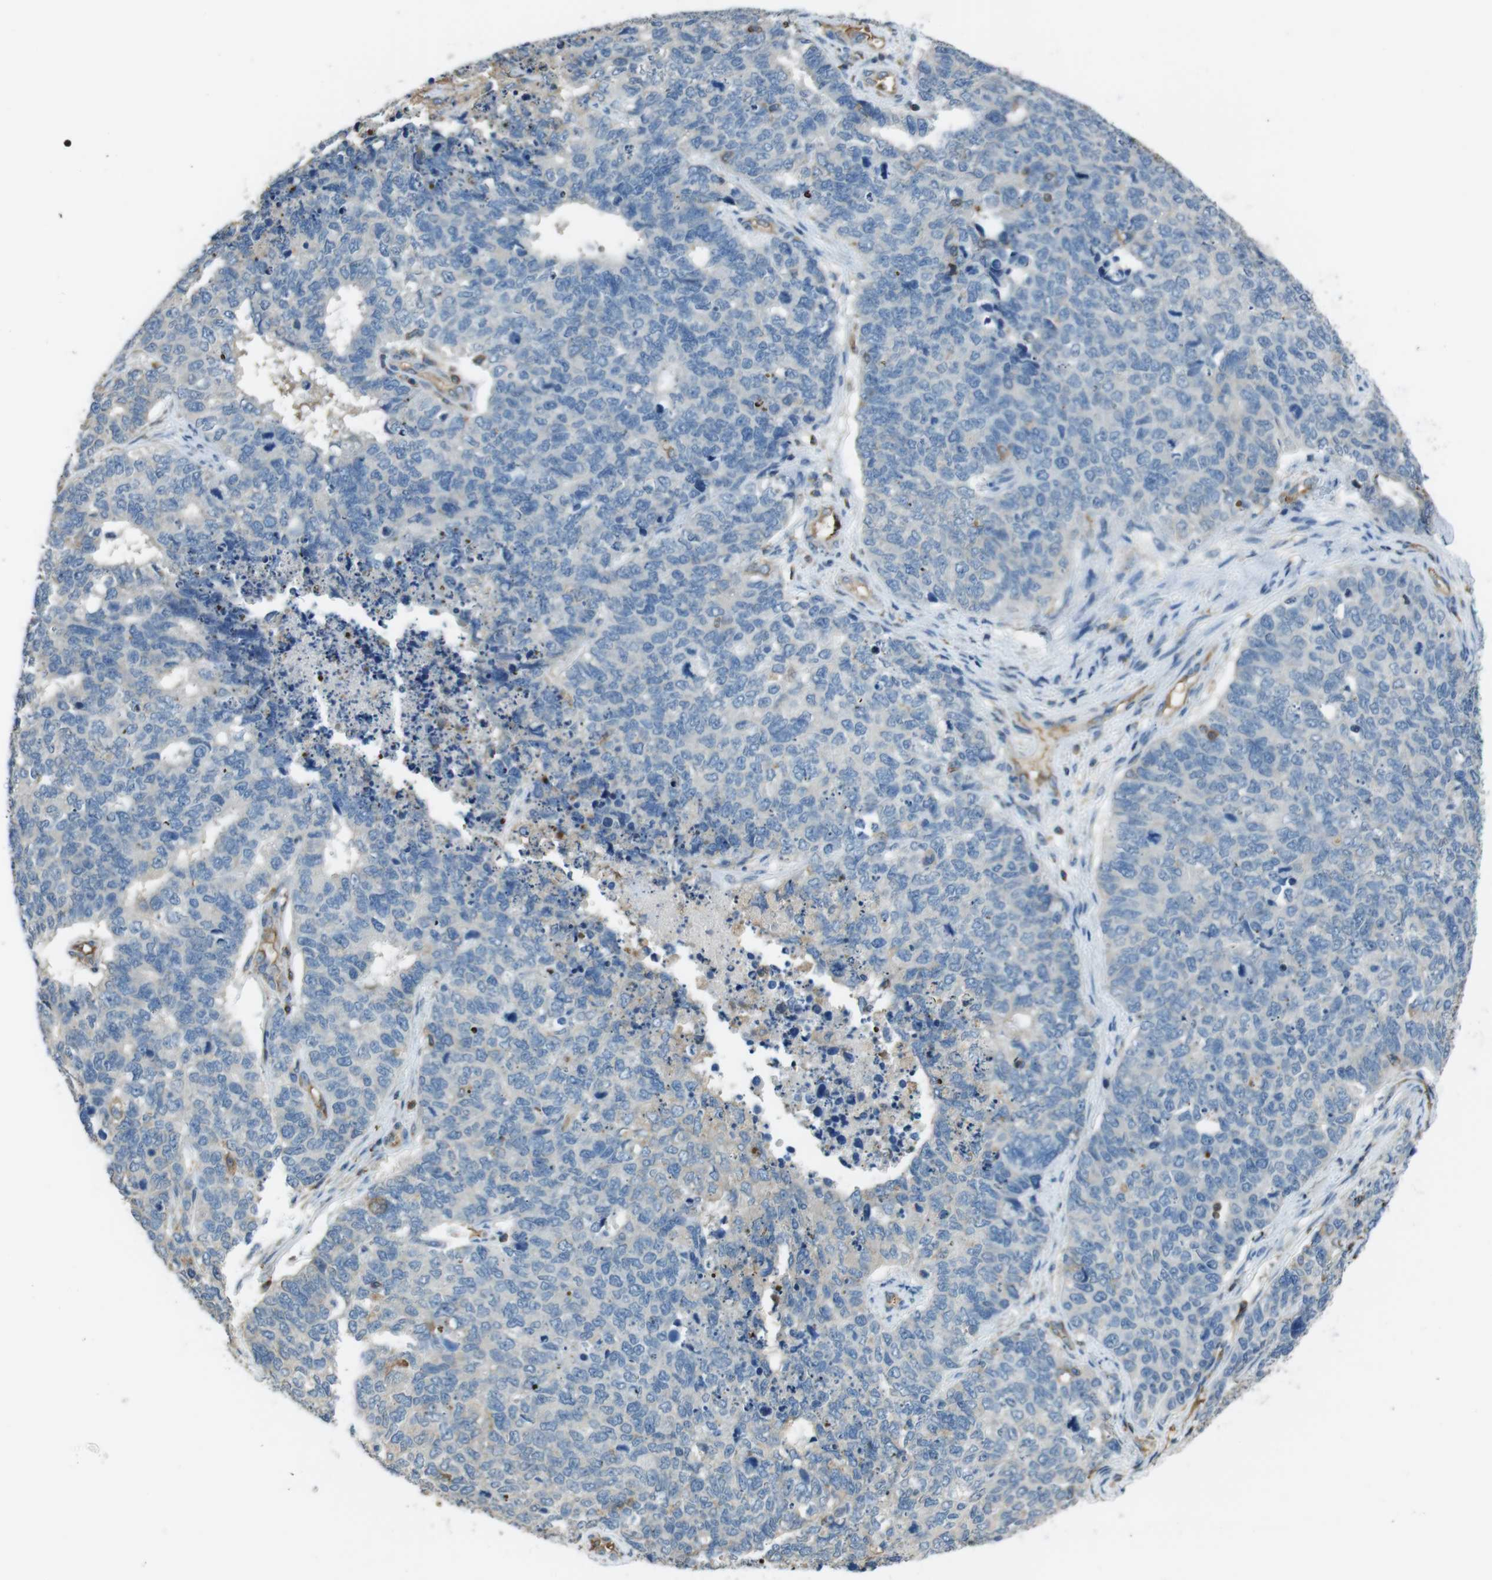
{"staining": {"intensity": "negative", "quantity": "none", "location": "none"}, "tissue": "cervical cancer", "cell_type": "Tumor cells", "image_type": "cancer", "snomed": [{"axis": "morphology", "description": "Squamous cell carcinoma, NOS"}, {"axis": "topography", "description": "Cervix"}], "caption": "Tumor cells are negative for brown protein staining in squamous cell carcinoma (cervical).", "gene": "FCAR", "patient": {"sex": "female", "age": 63}}